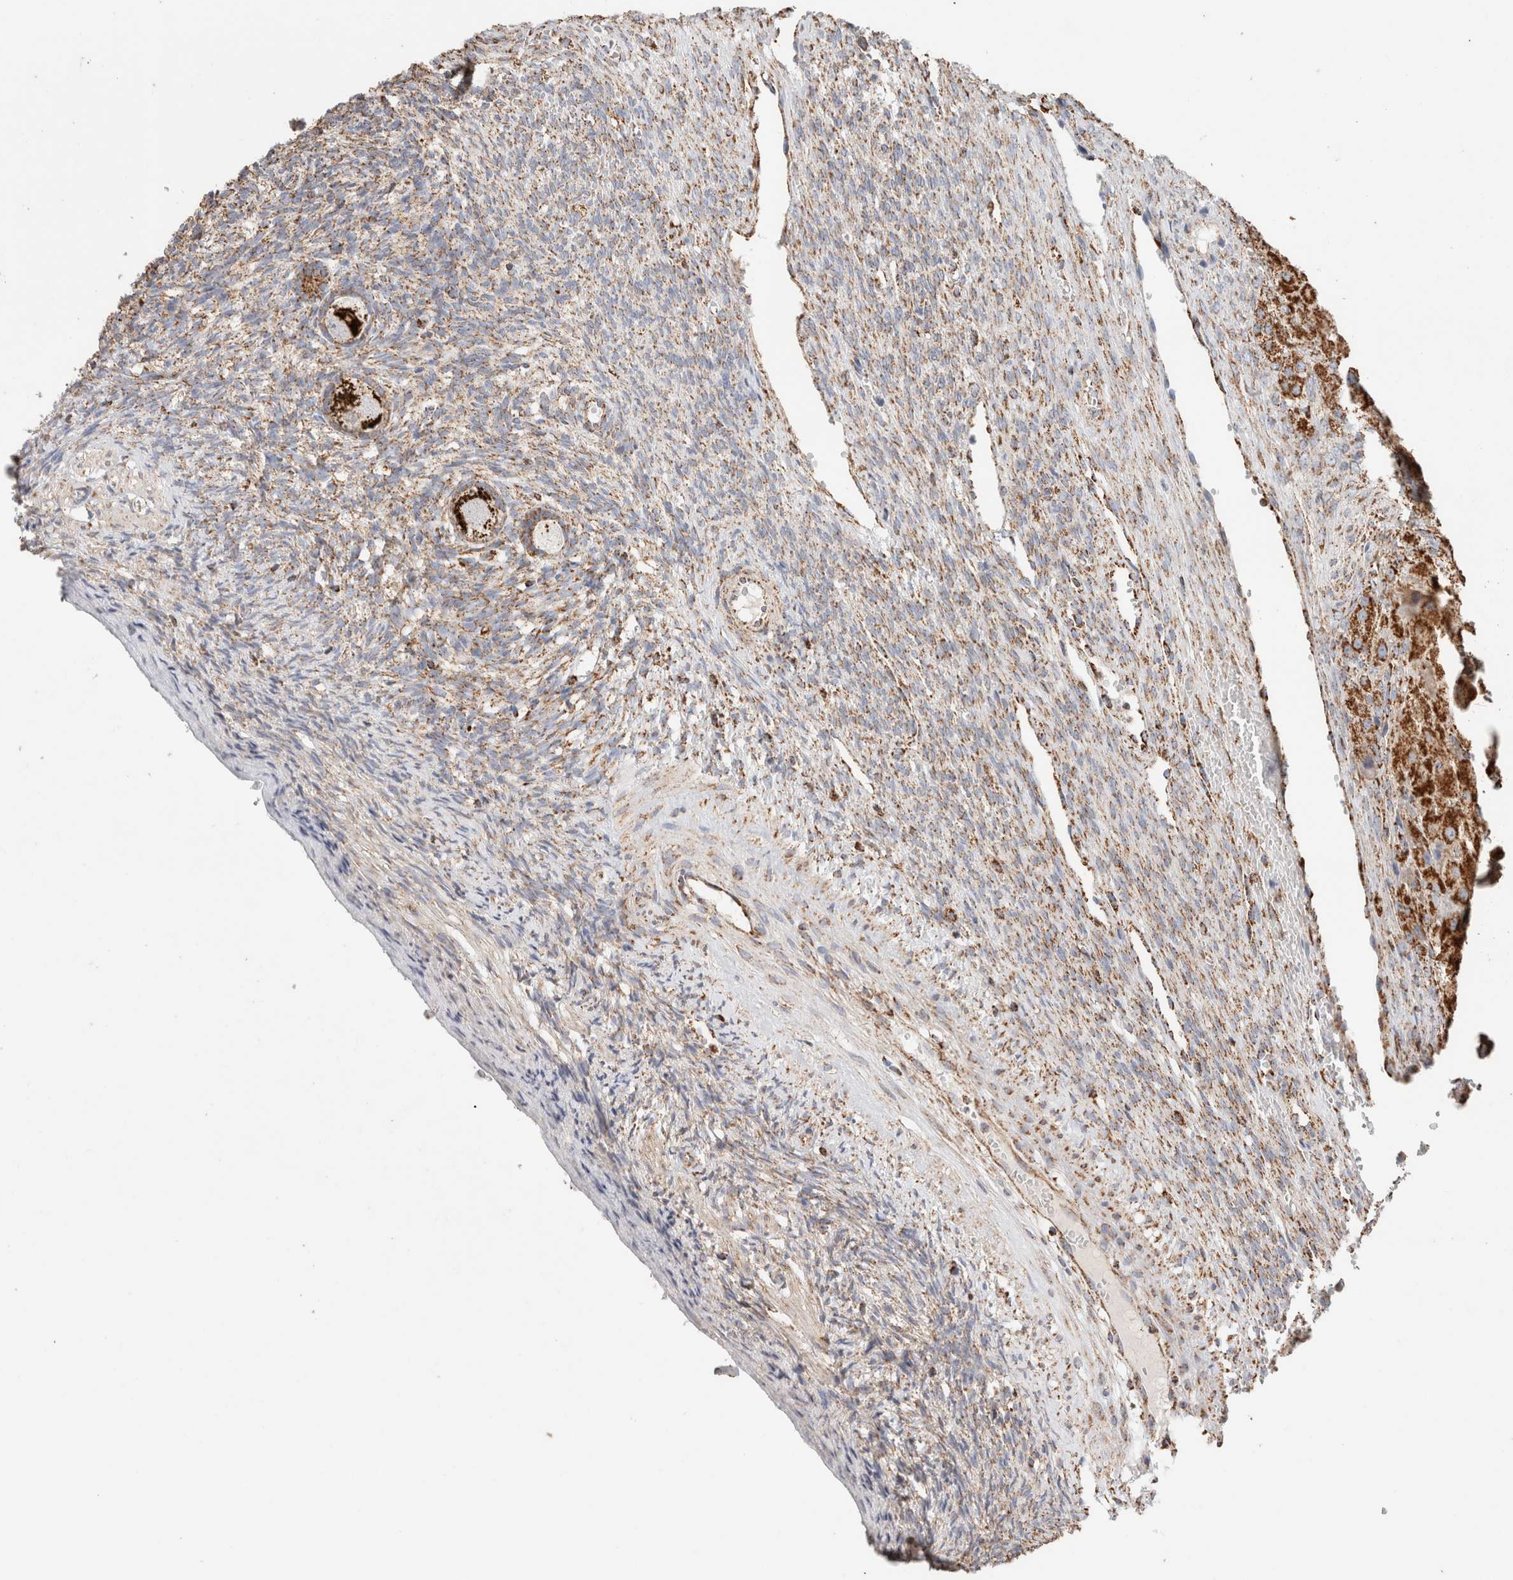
{"staining": {"intensity": "strong", "quantity": ">75%", "location": "cytoplasmic/membranous"}, "tissue": "ovary", "cell_type": "Follicle cells", "image_type": "normal", "snomed": [{"axis": "morphology", "description": "Normal tissue, NOS"}, {"axis": "topography", "description": "Ovary"}], "caption": "Ovary stained with DAB immunohistochemistry (IHC) exhibits high levels of strong cytoplasmic/membranous positivity in about >75% of follicle cells.", "gene": "C1QBP", "patient": {"sex": "female", "age": 34}}